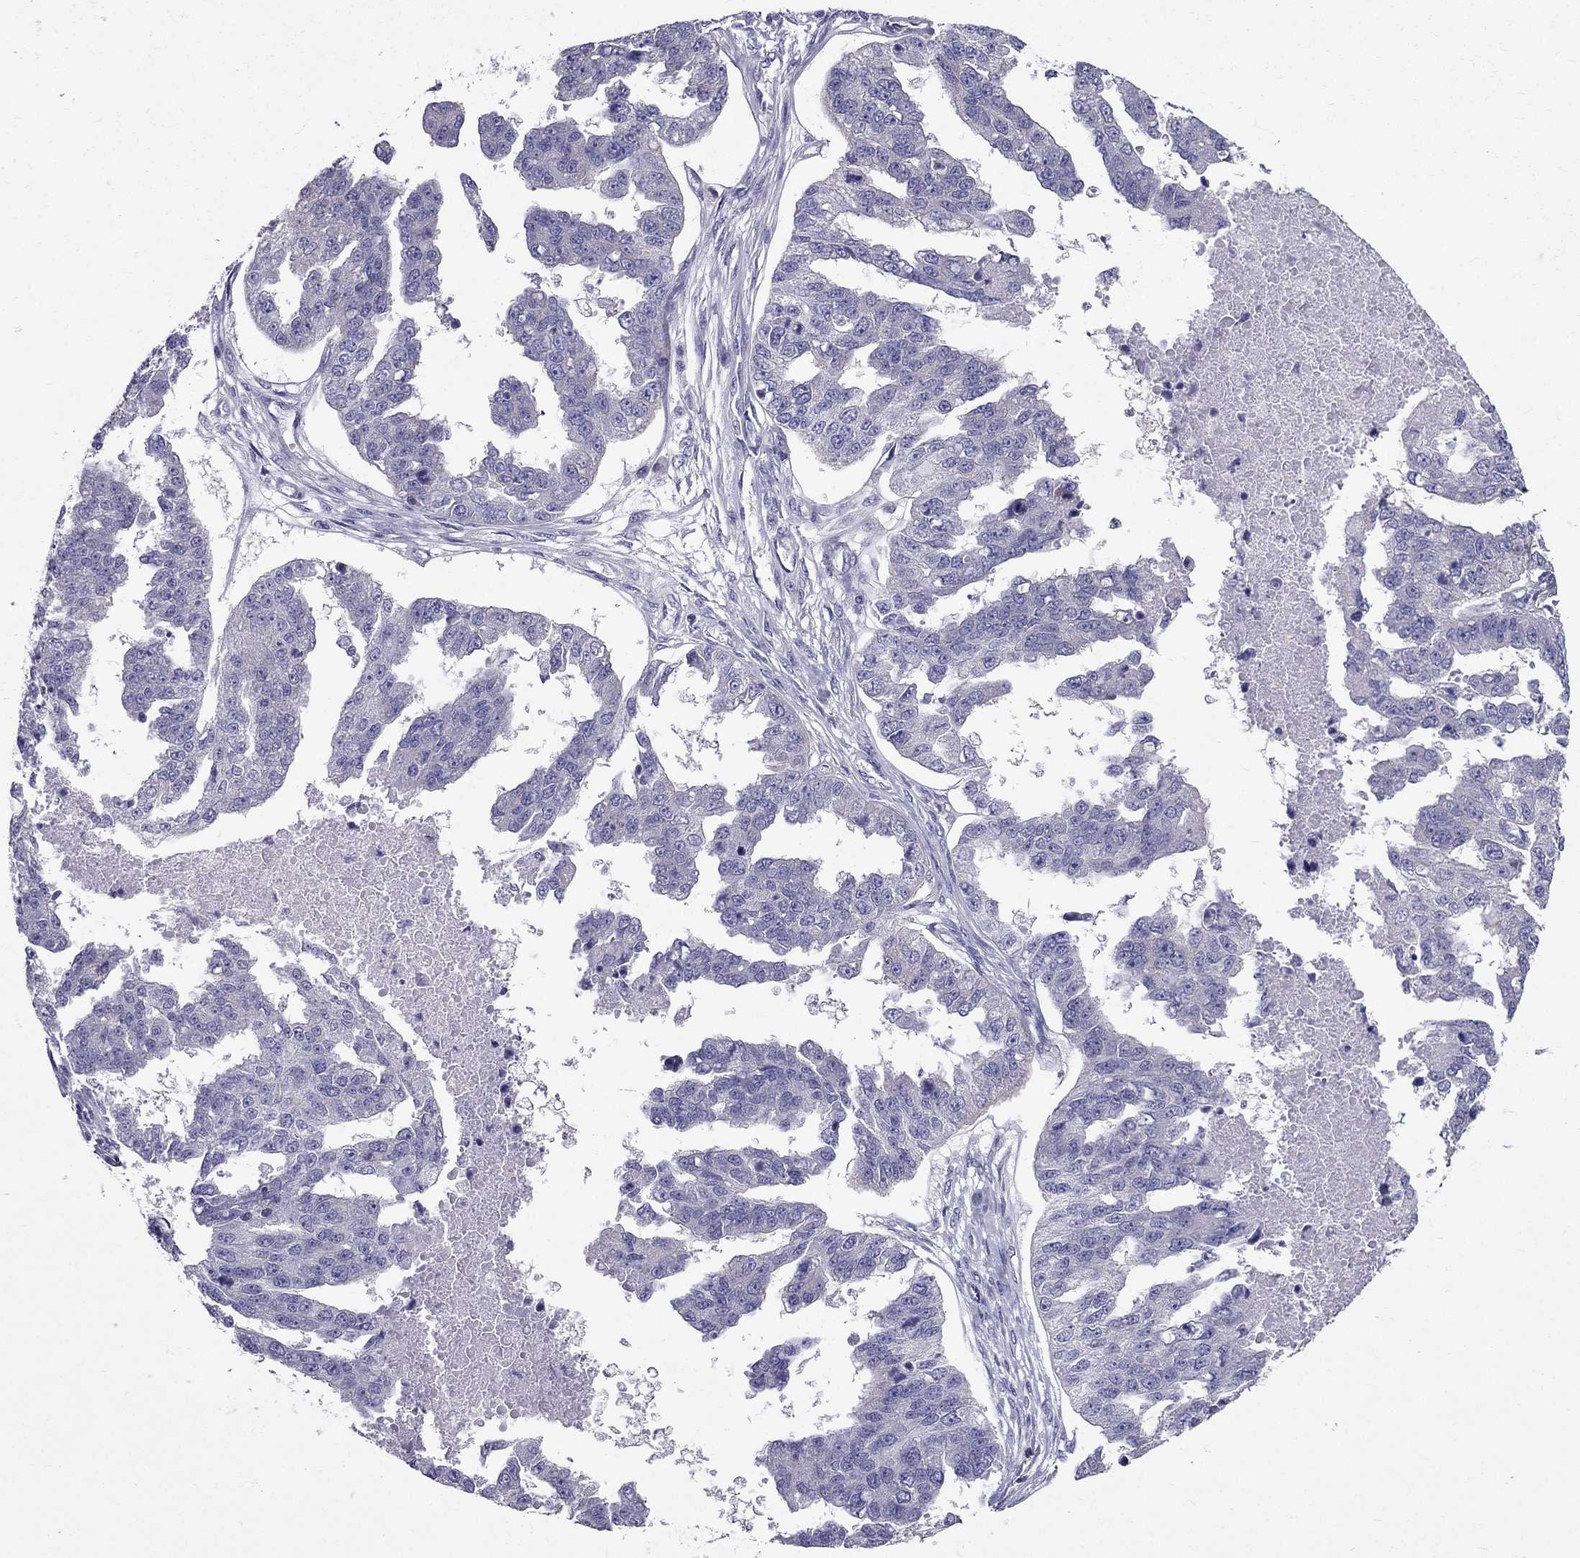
{"staining": {"intensity": "negative", "quantity": "none", "location": "none"}, "tissue": "ovarian cancer", "cell_type": "Tumor cells", "image_type": "cancer", "snomed": [{"axis": "morphology", "description": "Cystadenocarcinoma, serous, NOS"}, {"axis": "topography", "description": "Ovary"}], "caption": "Immunohistochemical staining of human ovarian cancer displays no significant expression in tumor cells.", "gene": "AAK1", "patient": {"sex": "female", "age": 58}}